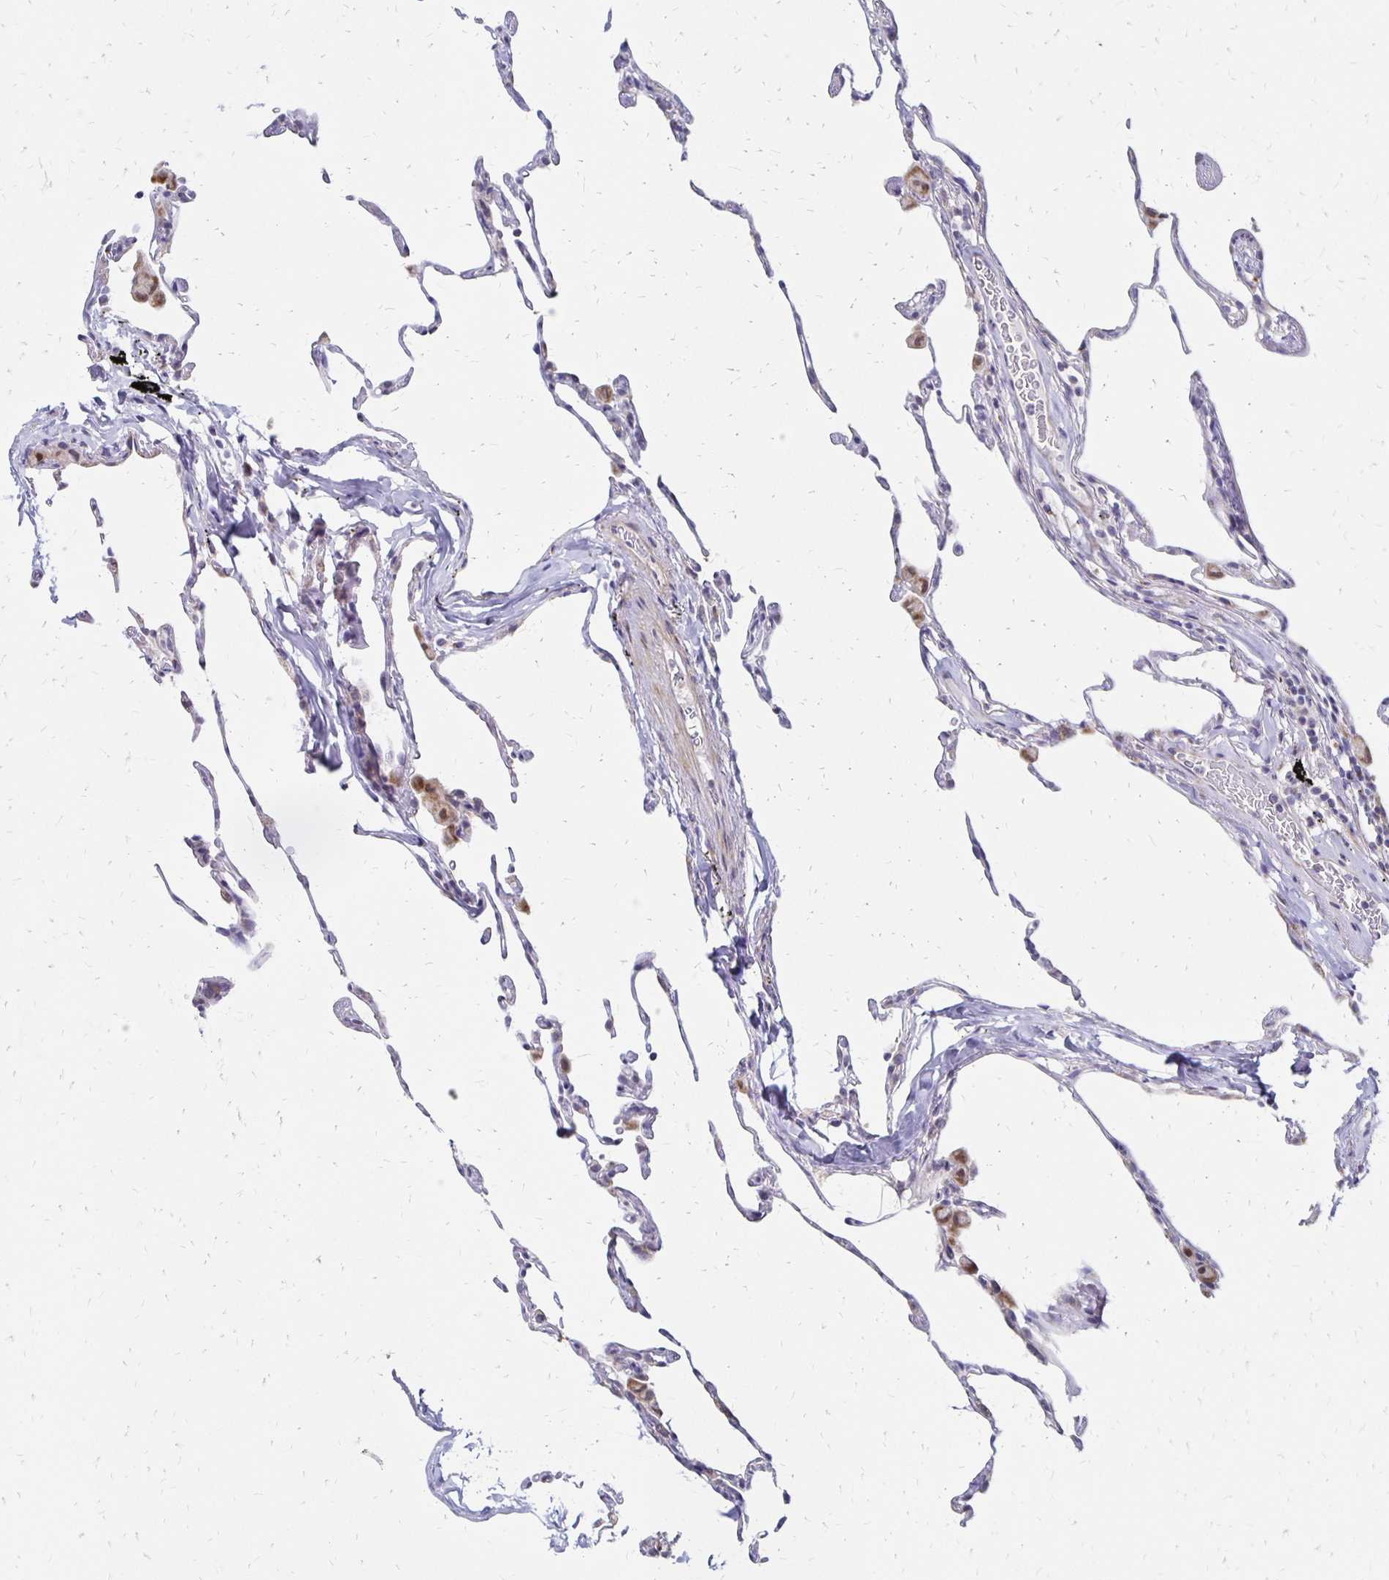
{"staining": {"intensity": "negative", "quantity": "none", "location": "none"}, "tissue": "lung", "cell_type": "Alveolar cells", "image_type": "normal", "snomed": [{"axis": "morphology", "description": "Normal tissue, NOS"}, {"axis": "topography", "description": "Lung"}], "caption": "A high-resolution image shows immunohistochemistry staining of unremarkable lung, which exhibits no significant positivity in alveolar cells.", "gene": "ATOSB", "patient": {"sex": "female", "age": 57}}